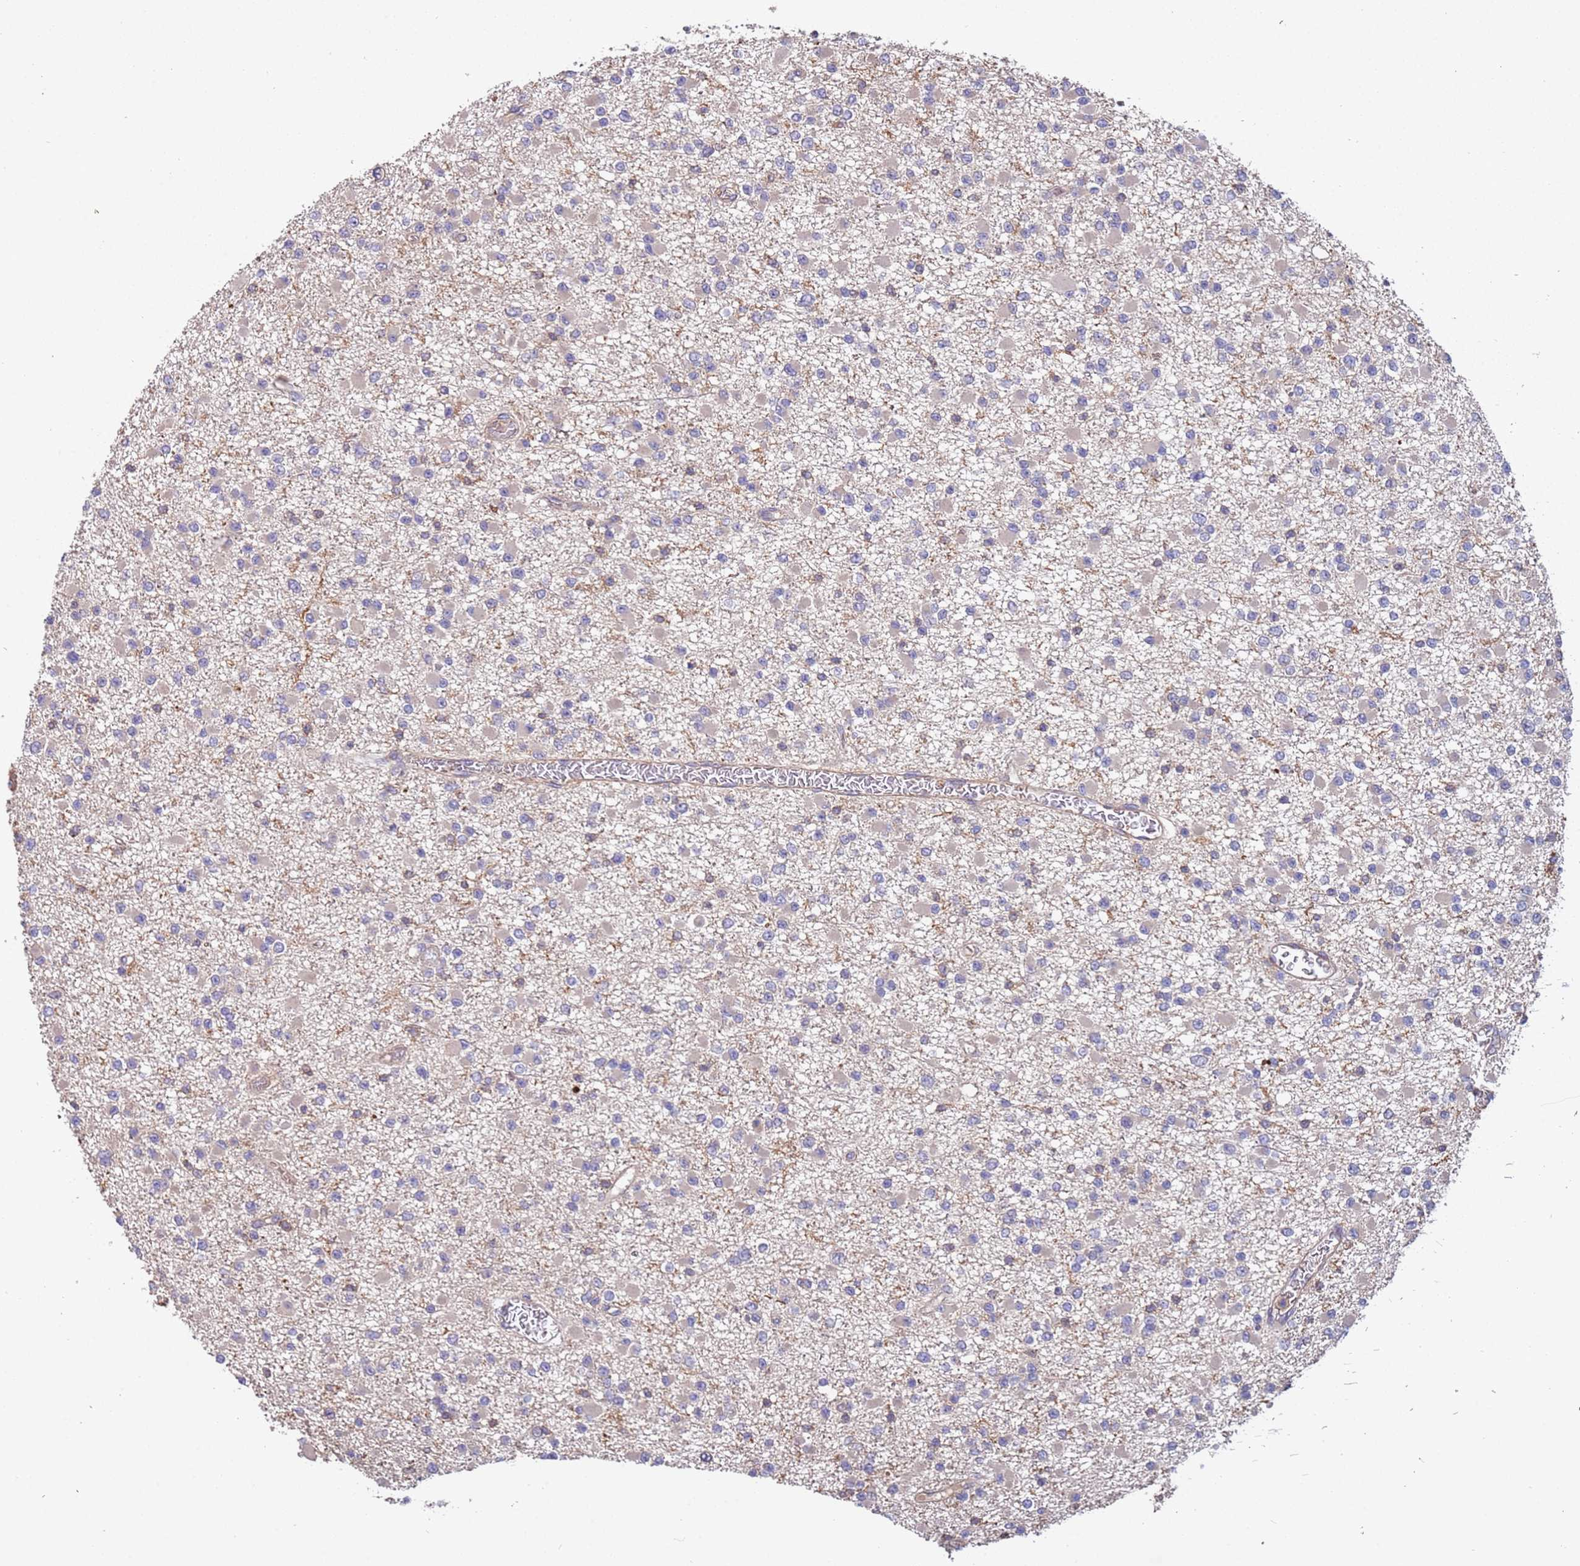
{"staining": {"intensity": "negative", "quantity": "none", "location": "none"}, "tissue": "glioma", "cell_type": "Tumor cells", "image_type": "cancer", "snomed": [{"axis": "morphology", "description": "Glioma, malignant, Low grade"}, {"axis": "topography", "description": "Brain"}], "caption": "Immunohistochemical staining of glioma demonstrates no significant staining in tumor cells.", "gene": "SYT4", "patient": {"sex": "female", "age": 22}}